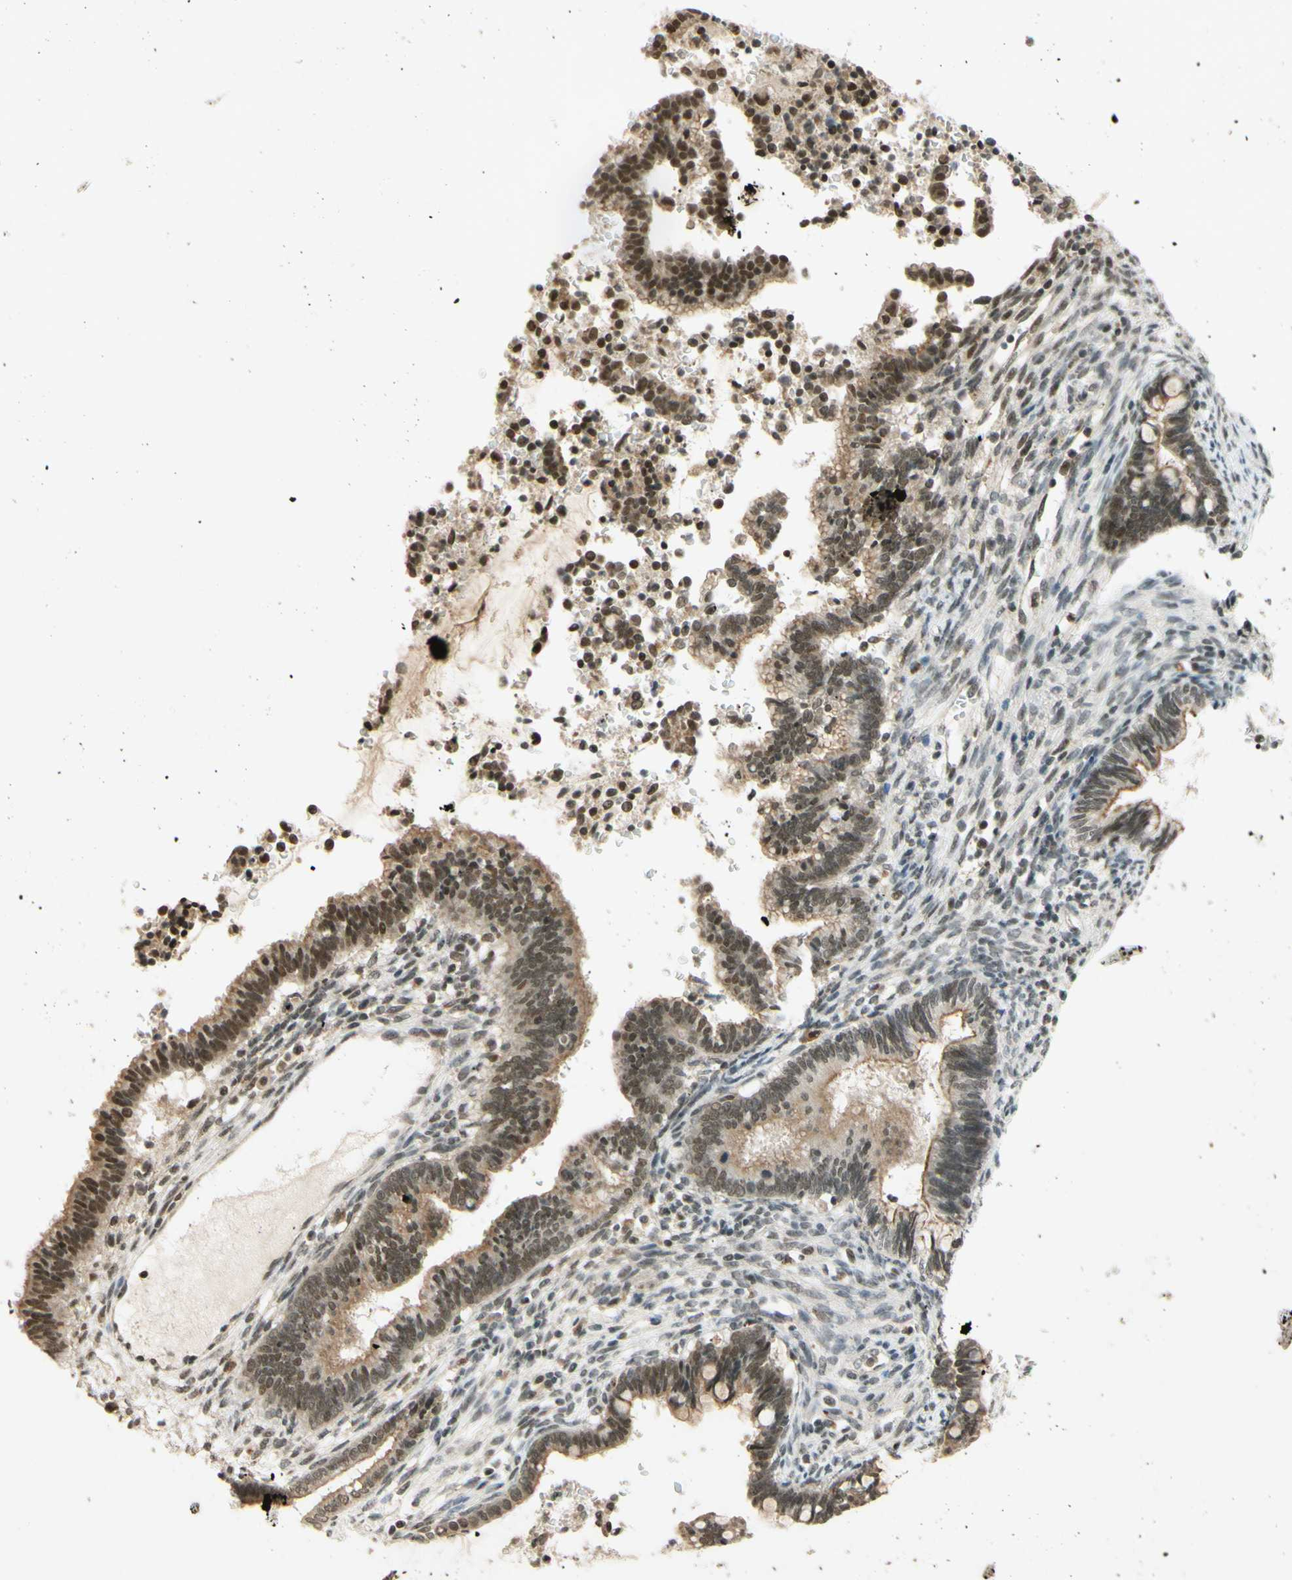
{"staining": {"intensity": "moderate", "quantity": ">75%", "location": "nuclear"}, "tissue": "cervical cancer", "cell_type": "Tumor cells", "image_type": "cancer", "snomed": [{"axis": "morphology", "description": "Adenocarcinoma, NOS"}, {"axis": "topography", "description": "Cervix"}], "caption": "IHC micrograph of human adenocarcinoma (cervical) stained for a protein (brown), which reveals medium levels of moderate nuclear staining in about >75% of tumor cells.", "gene": "SMARCB1", "patient": {"sex": "female", "age": 44}}